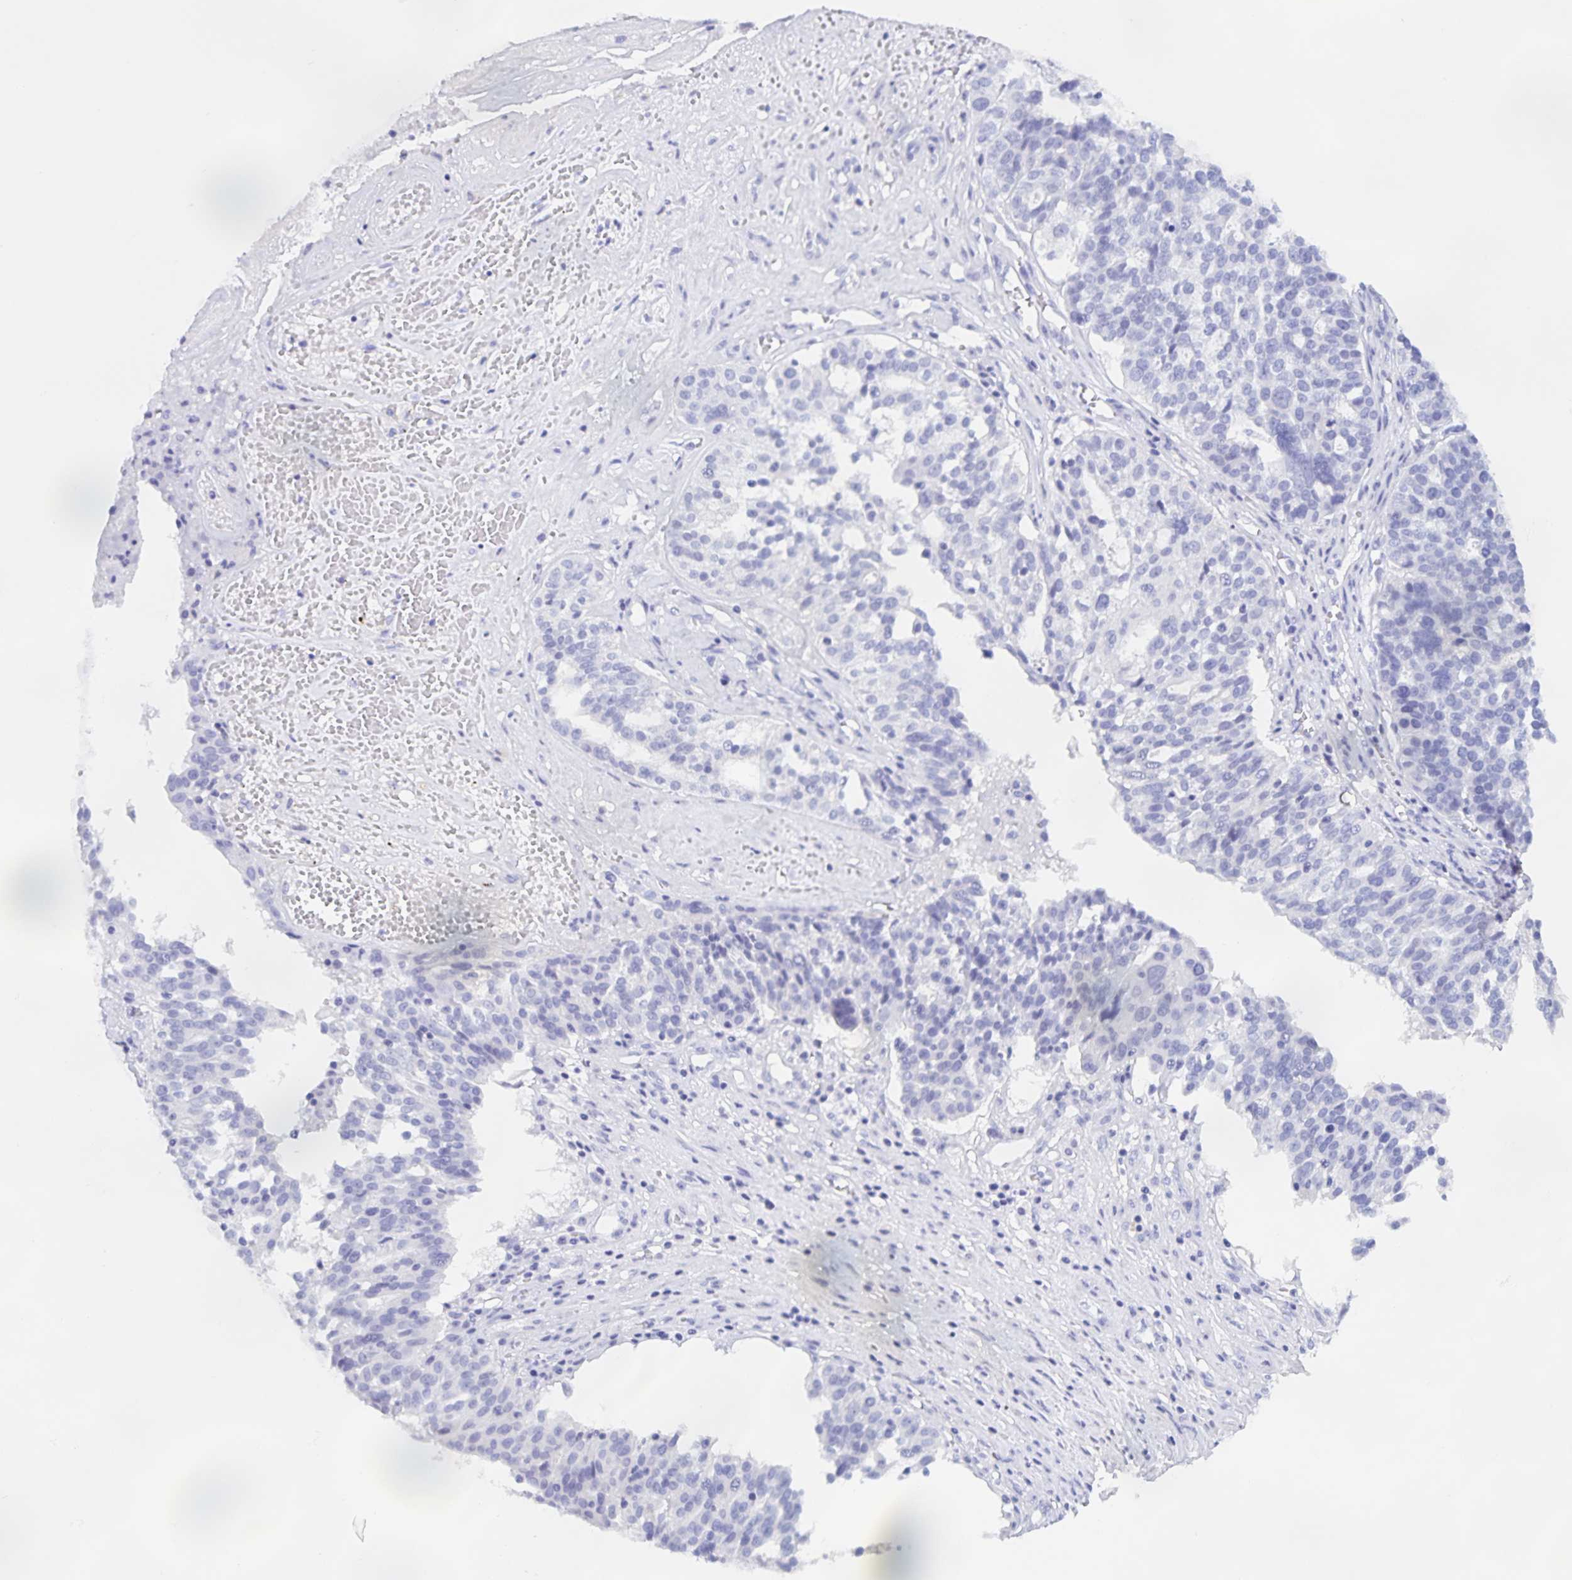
{"staining": {"intensity": "negative", "quantity": "none", "location": "none"}, "tissue": "ovarian cancer", "cell_type": "Tumor cells", "image_type": "cancer", "snomed": [{"axis": "morphology", "description": "Cystadenocarcinoma, serous, NOS"}, {"axis": "topography", "description": "Ovary"}], "caption": "High magnification brightfield microscopy of ovarian serous cystadenocarcinoma stained with DAB (brown) and counterstained with hematoxylin (blue): tumor cells show no significant expression.", "gene": "TGIF2LX", "patient": {"sex": "female", "age": 59}}